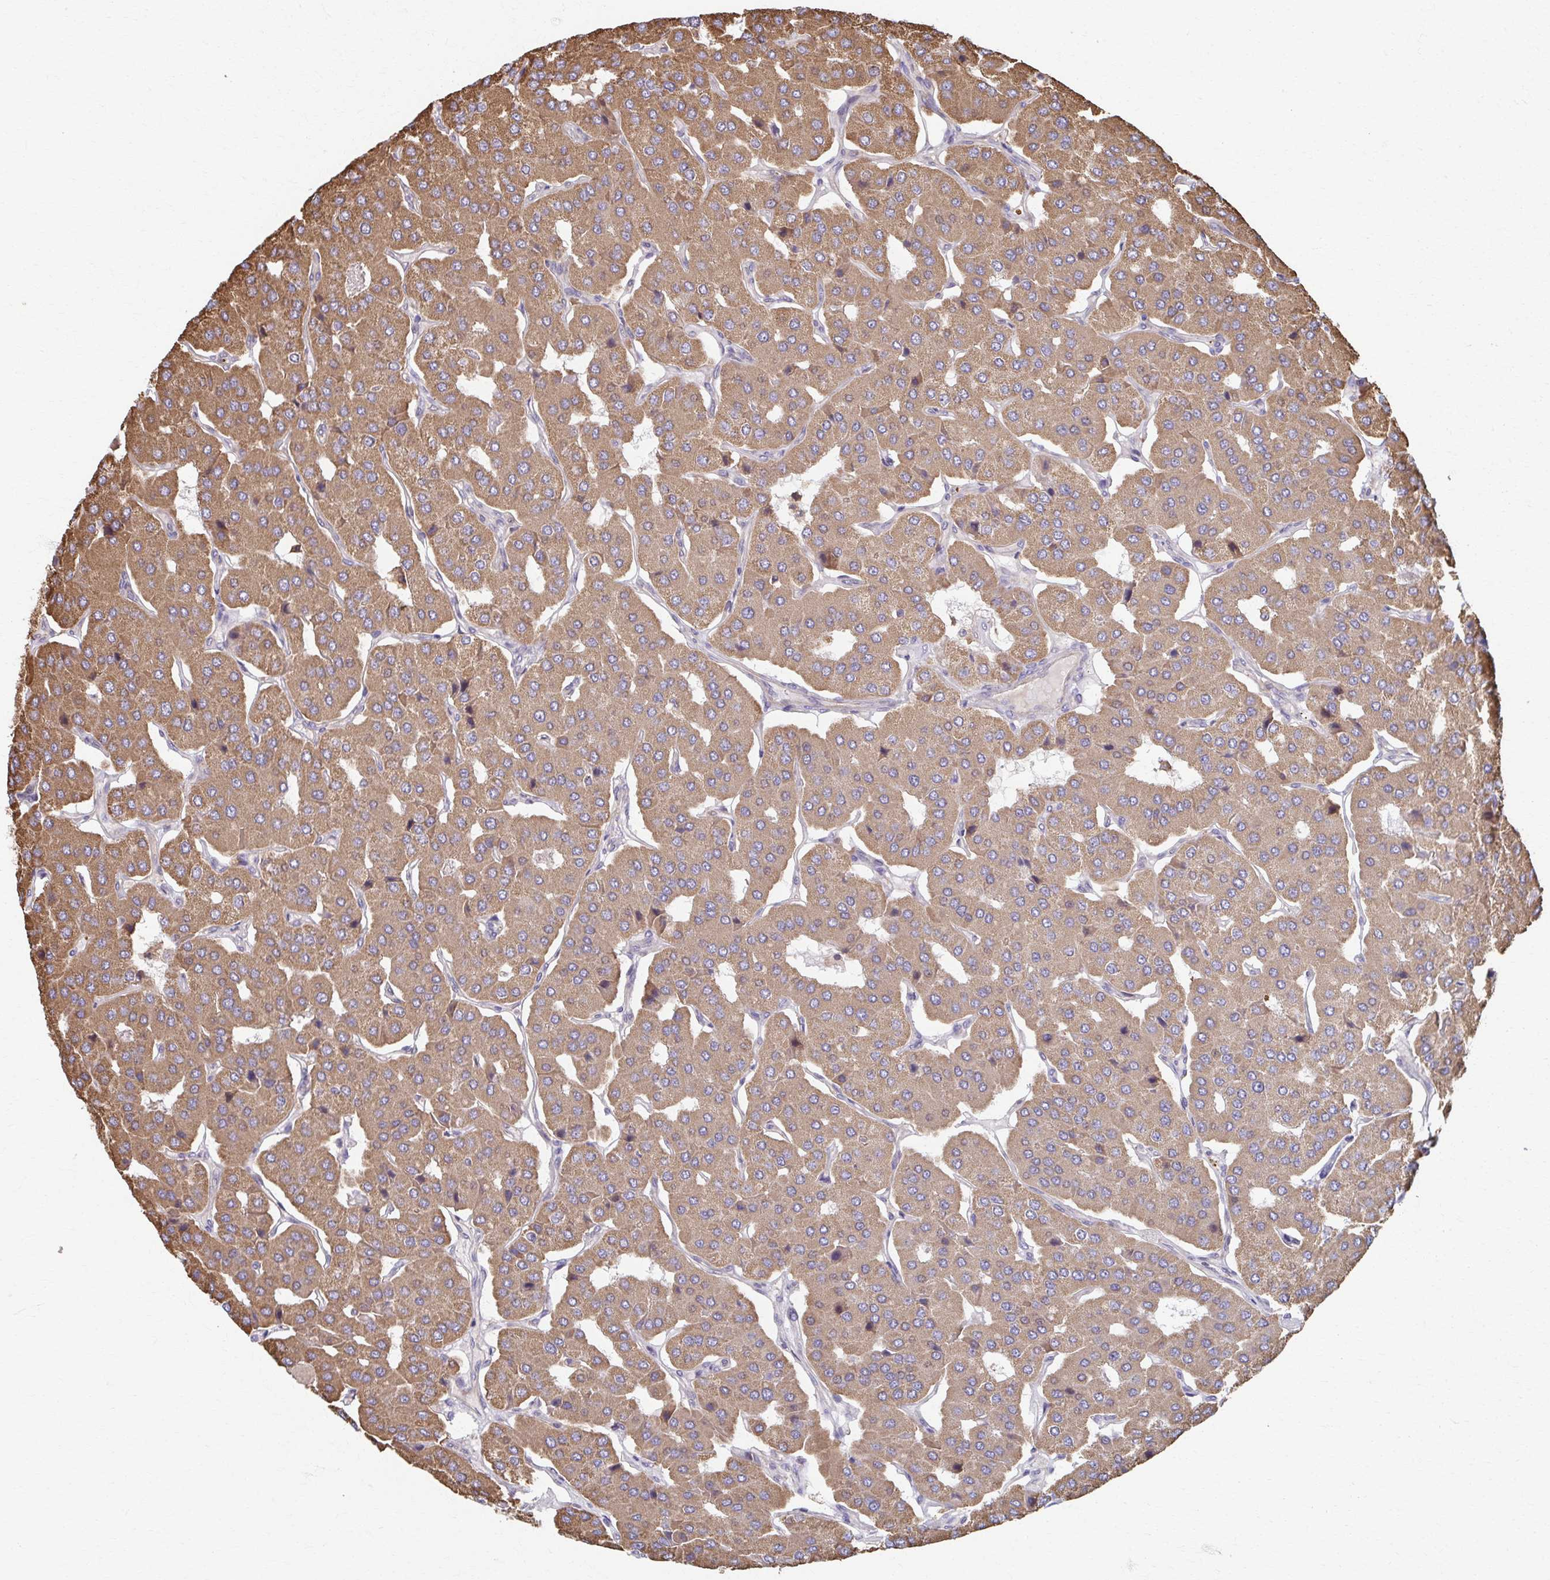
{"staining": {"intensity": "moderate", "quantity": ">75%", "location": "cytoplasmic/membranous"}, "tissue": "parathyroid gland", "cell_type": "Glandular cells", "image_type": "normal", "snomed": [{"axis": "morphology", "description": "Normal tissue, NOS"}, {"axis": "morphology", "description": "Adenoma, NOS"}, {"axis": "topography", "description": "Parathyroid gland"}], "caption": "A histopathology image of human parathyroid gland stained for a protein reveals moderate cytoplasmic/membranous brown staining in glandular cells. The staining was performed using DAB (3,3'-diaminobenzidine), with brown indicating positive protein expression. Nuclei are stained blue with hematoxylin.", "gene": "KLHL34", "patient": {"sex": "female", "age": 86}}